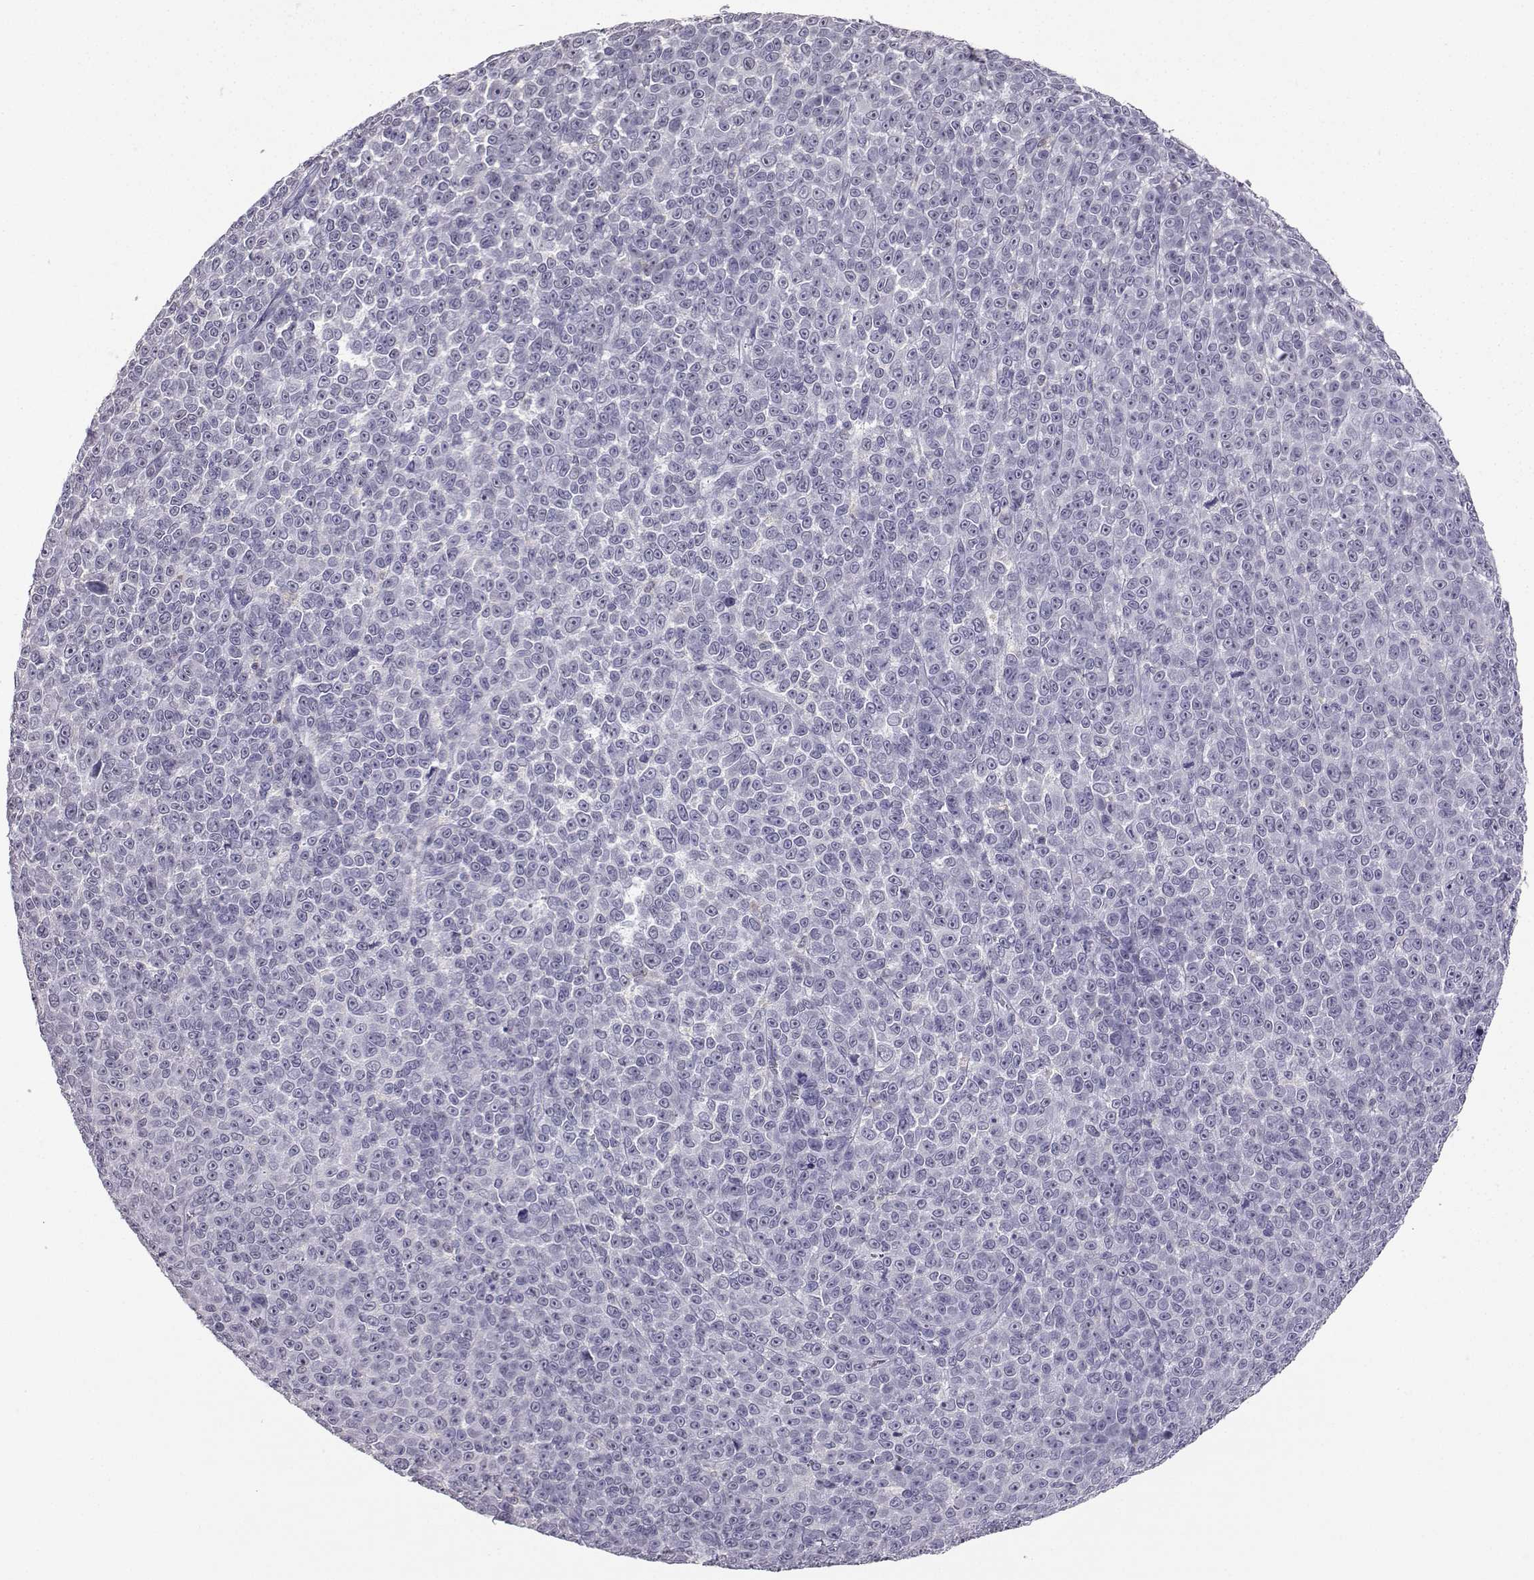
{"staining": {"intensity": "negative", "quantity": "none", "location": "none"}, "tissue": "melanoma", "cell_type": "Tumor cells", "image_type": "cancer", "snomed": [{"axis": "morphology", "description": "Malignant melanoma, NOS"}, {"axis": "topography", "description": "Skin"}], "caption": "A histopathology image of melanoma stained for a protein reveals no brown staining in tumor cells.", "gene": "TBR1", "patient": {"sex": "female", "age": 95}}